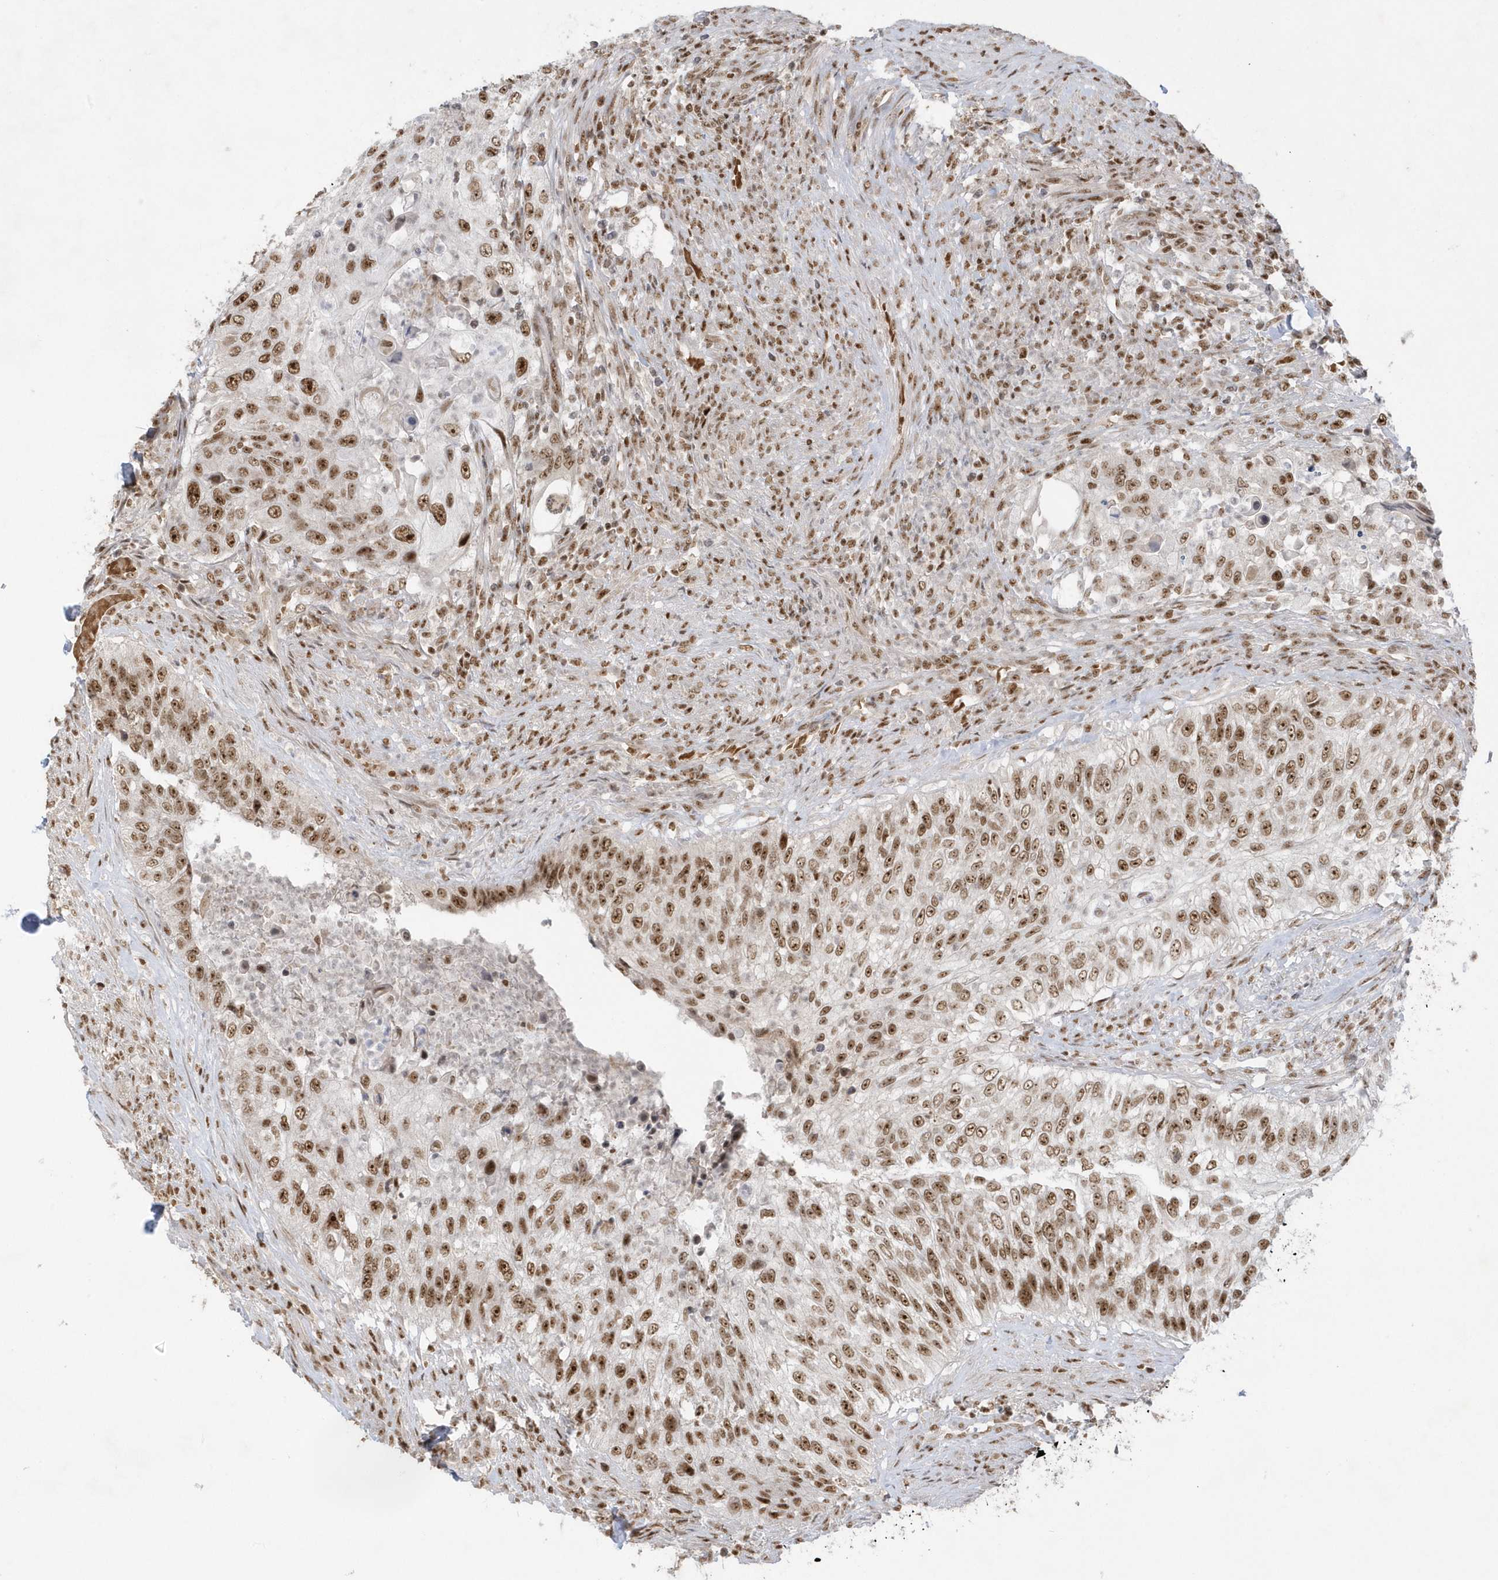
{"staining": {"intensity": "moderate", "quantity": ">75%", "location": "nuclear"}, "tissue": "urothelial cancer", "cell_type": "Tumor cells", "image_type": "cancer", "snomed": [{"axis": "morphology", "description": "Urothelial carcinoma, High grade"}, {"axis": "topography", "description": "Urinary bladder"}], "caption": "IHC histopathology image of neoplastic tissue: human urothelial carcinoma (high-grade) stained using immunohistochemistry (IHC) reveals medium levels of moderate protein expression localized specifically in the nuclear of tumor cells, appearing as a nuclear brown color.", "gene": "PPIL2", "patient": {"sex": "female", "age": 60}}